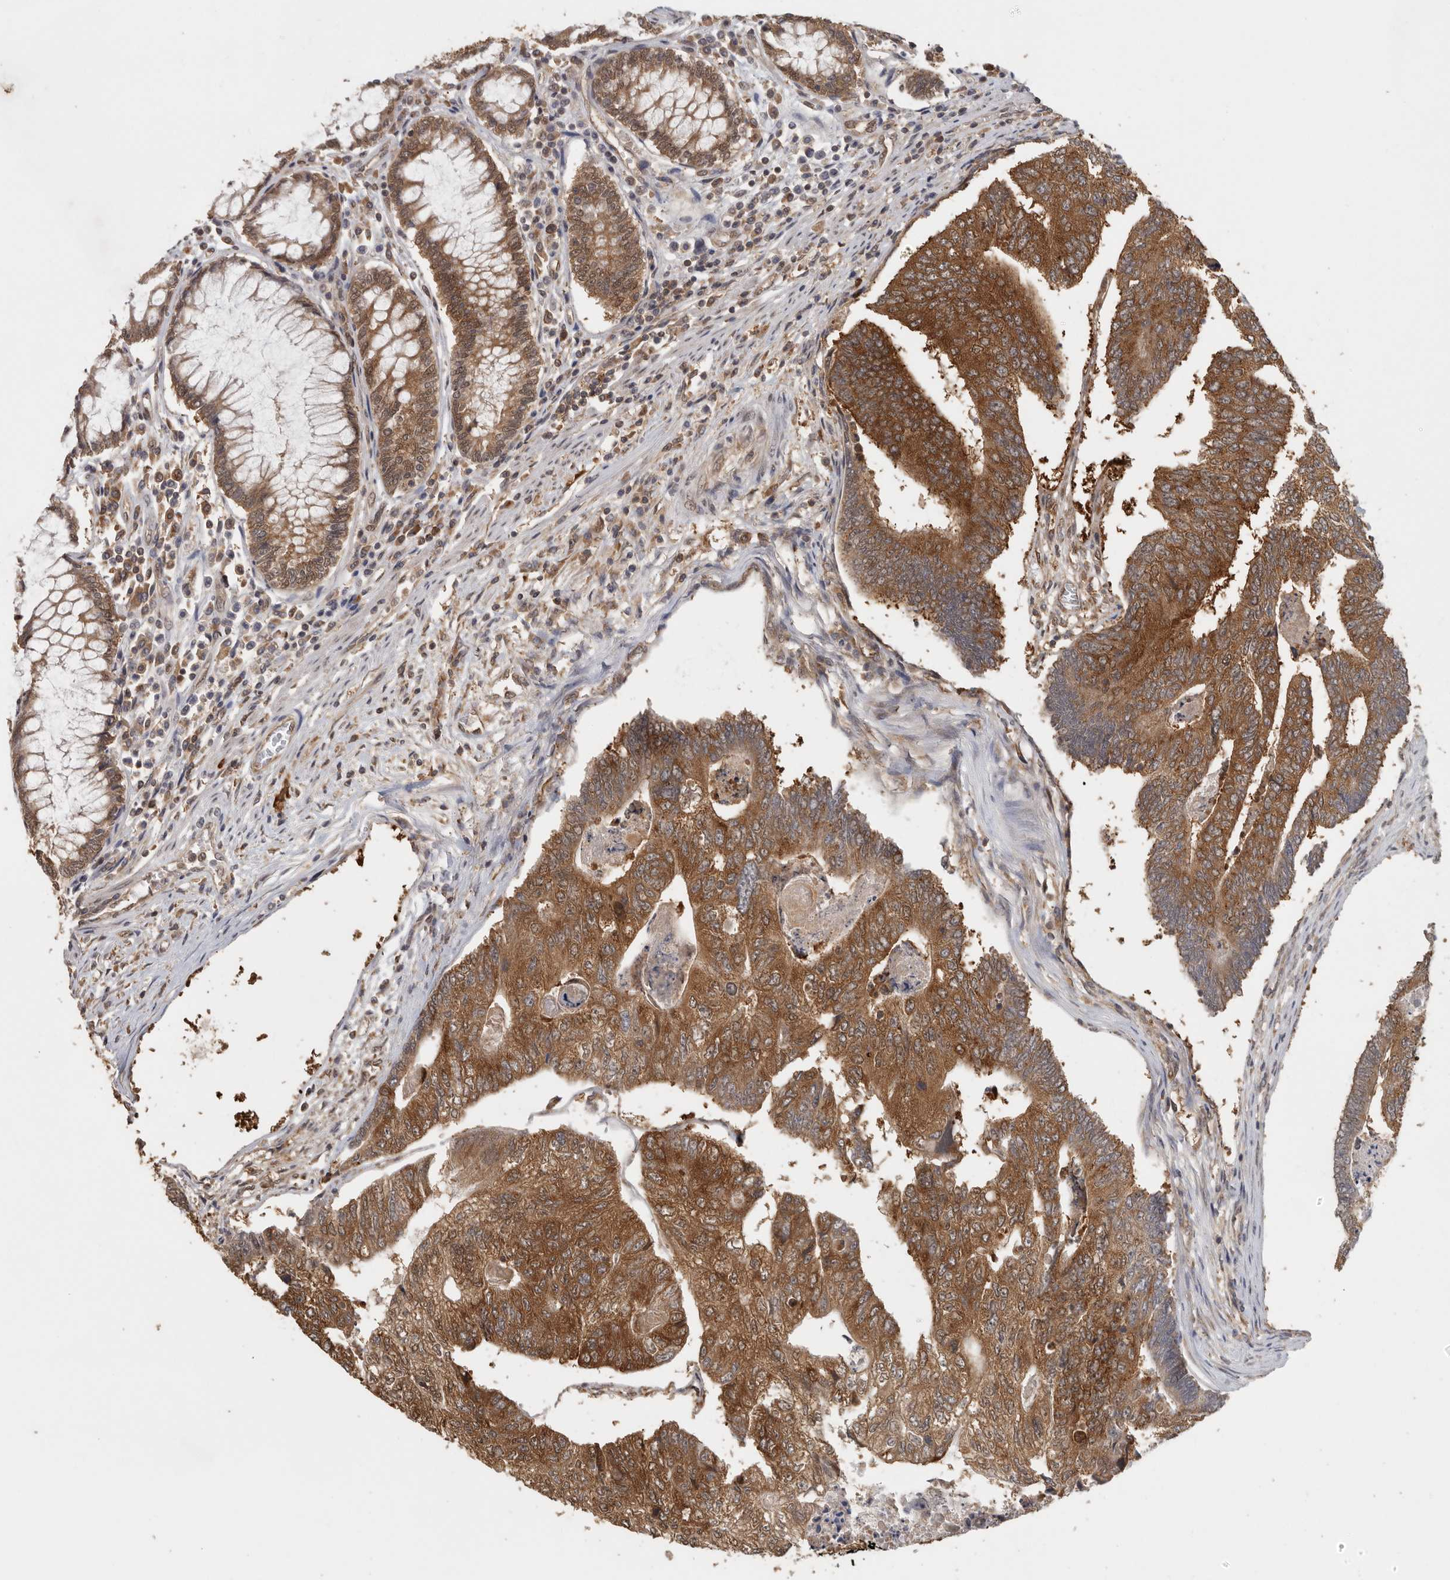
{"staining": {"intensity": "strong", "quantity": ">75%", "location": "cytoplasmic/membranous"}, "tissue": "colorectal cancer", "cell_type": "Tumor cells", "image_type": "cancer", "snomed": [{"axis": "morphology", "description": "Adenocarcinoma, NOS"}, {"axis": "topography", "description": "Colon"}], "caption": "The immunohistochemical stain highlights strong cytoplasmic/membranous expression in tumor cells of adenocarcinoma (colorectal) tissue.", "gene": "CCT8", "patient": {"sex": "female", "age": 67}}